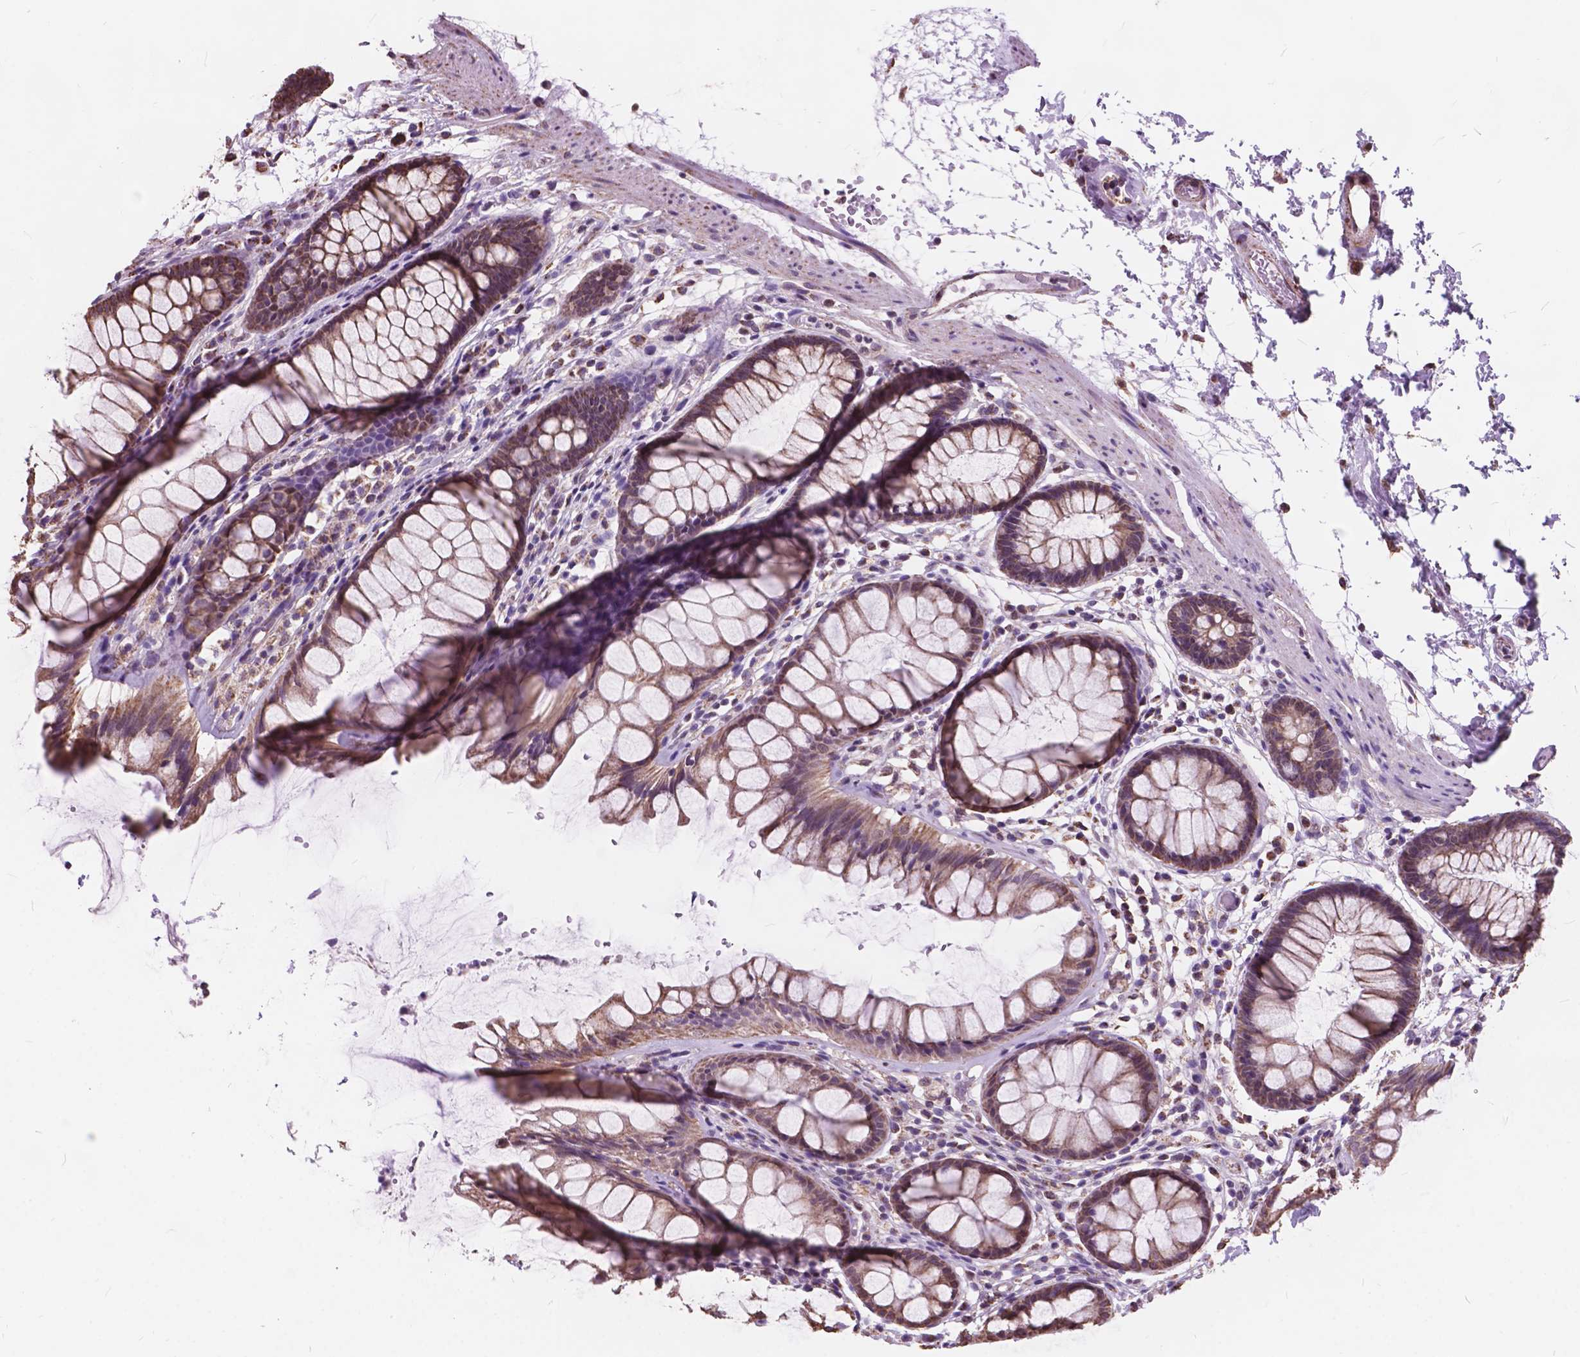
{"staining": {"intensity": "moderate", "quantity": ">75%", "location": "cytoplasmic/membranous"}, "tissue": "rectum", "cell_type": "Glandular cells", "image_type": "normal", "snomed": [{"axis": "morphology", "description": "Normal tissue, NOS"}, {"axis": "topography", "description": "Rectum"}], "caption": "Protein expression analysis of normal human rectum reveals moderate cytoplasmic/membranous positivity in about >75% of glandular cells. Using DAB (3,3'-diaminobenzidine) (brown) and hematoxylin (blue) stains, captured at high magnification using brightfield microscopy.", "gene": "SCOC", "patient": {"sex": "male", "age": 72}}